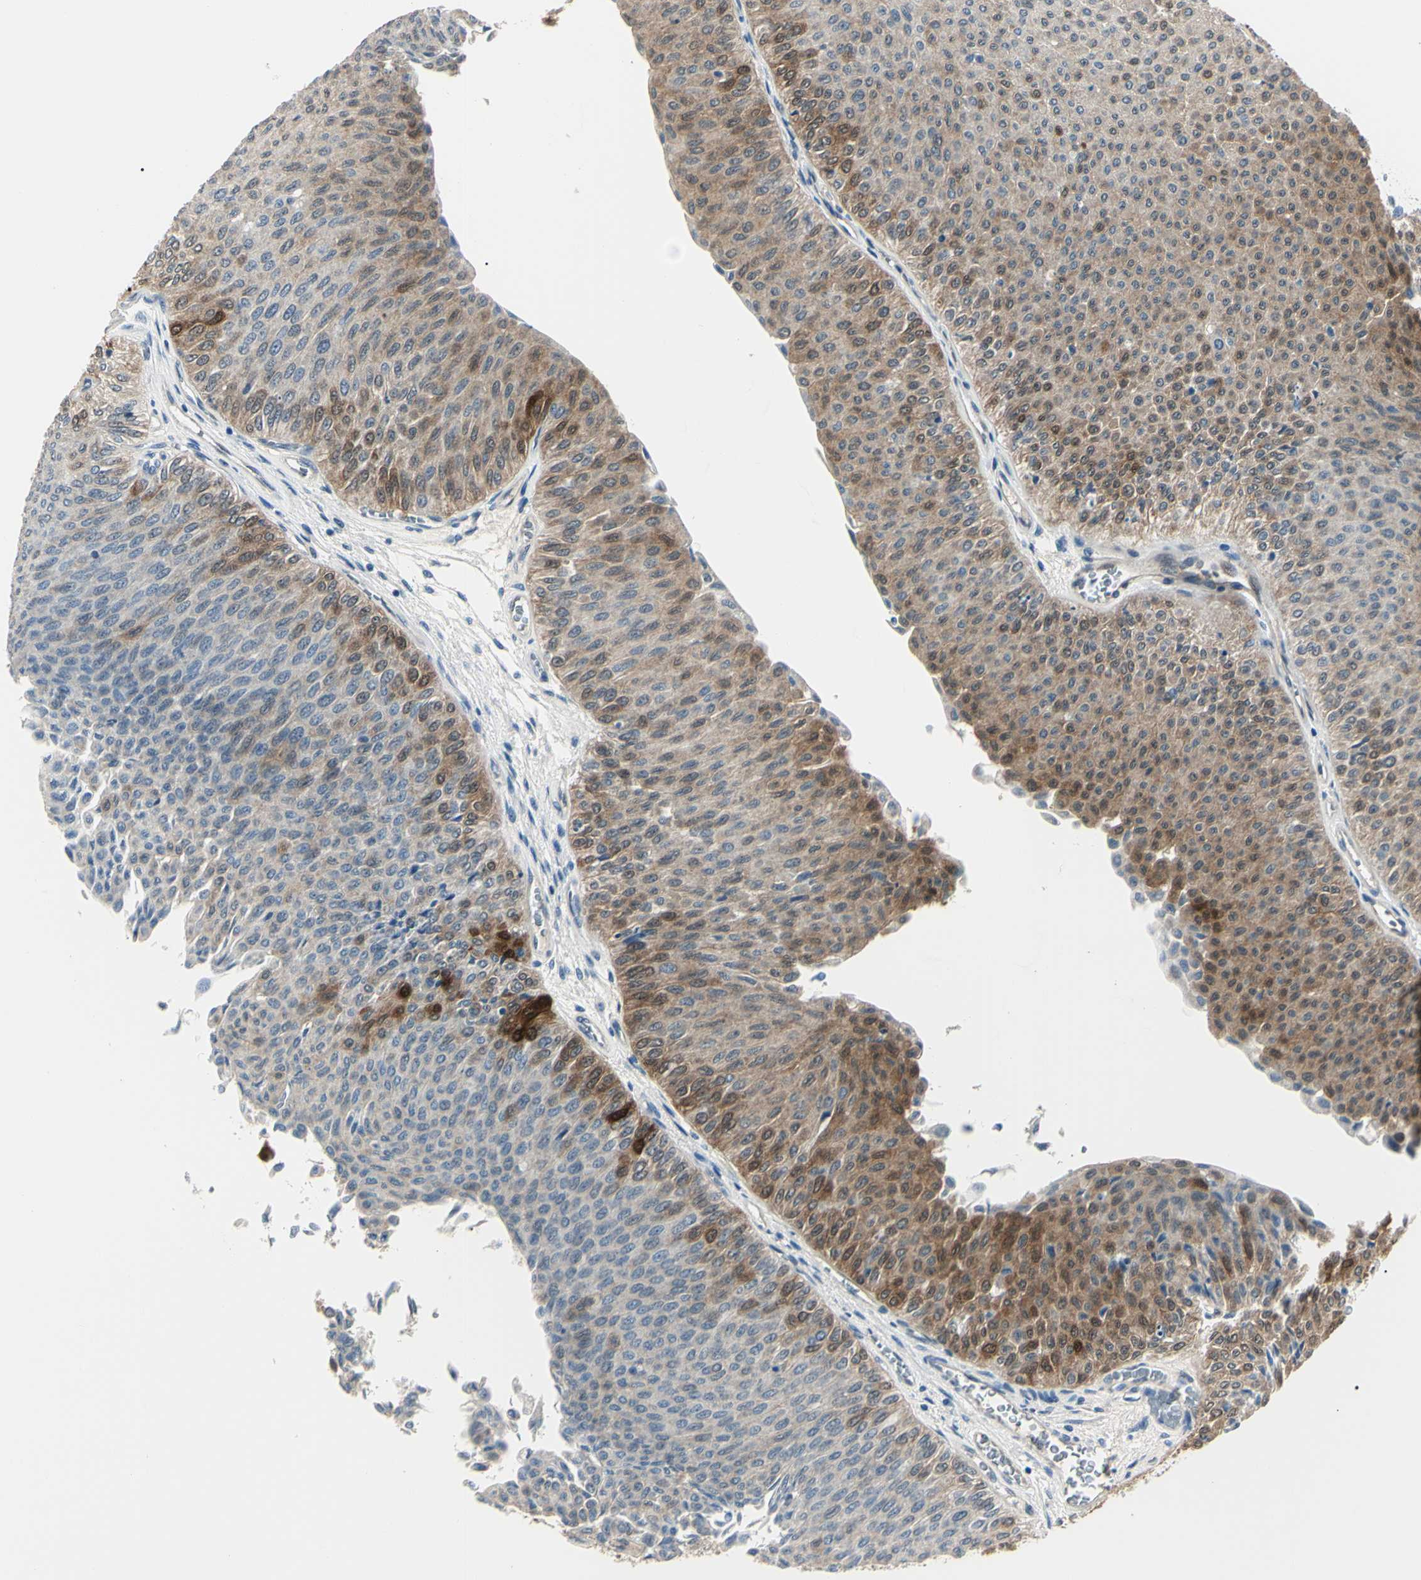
{"staining": {"intensity": "strong", "quantity": "<25%", "location": "cytoplasmic/membranous,nuclear"}, "tissue": "urothelial cancer", "cell_type": "Tumor cells", "image_type": "cancer", "snomed": [{"axis": "morphology", "description": "Urothelial carcinoma, Low grade"}, {"axis": "topography", "description": "Urinary bladder"}], "caption": "Urothelial cancer stained for a protein shows strong cytoplasmic/membranous and nuclear positivity in tumor cells.", "gene": "AKR1C3", "patient": {"sex": "male", "age": 78}}